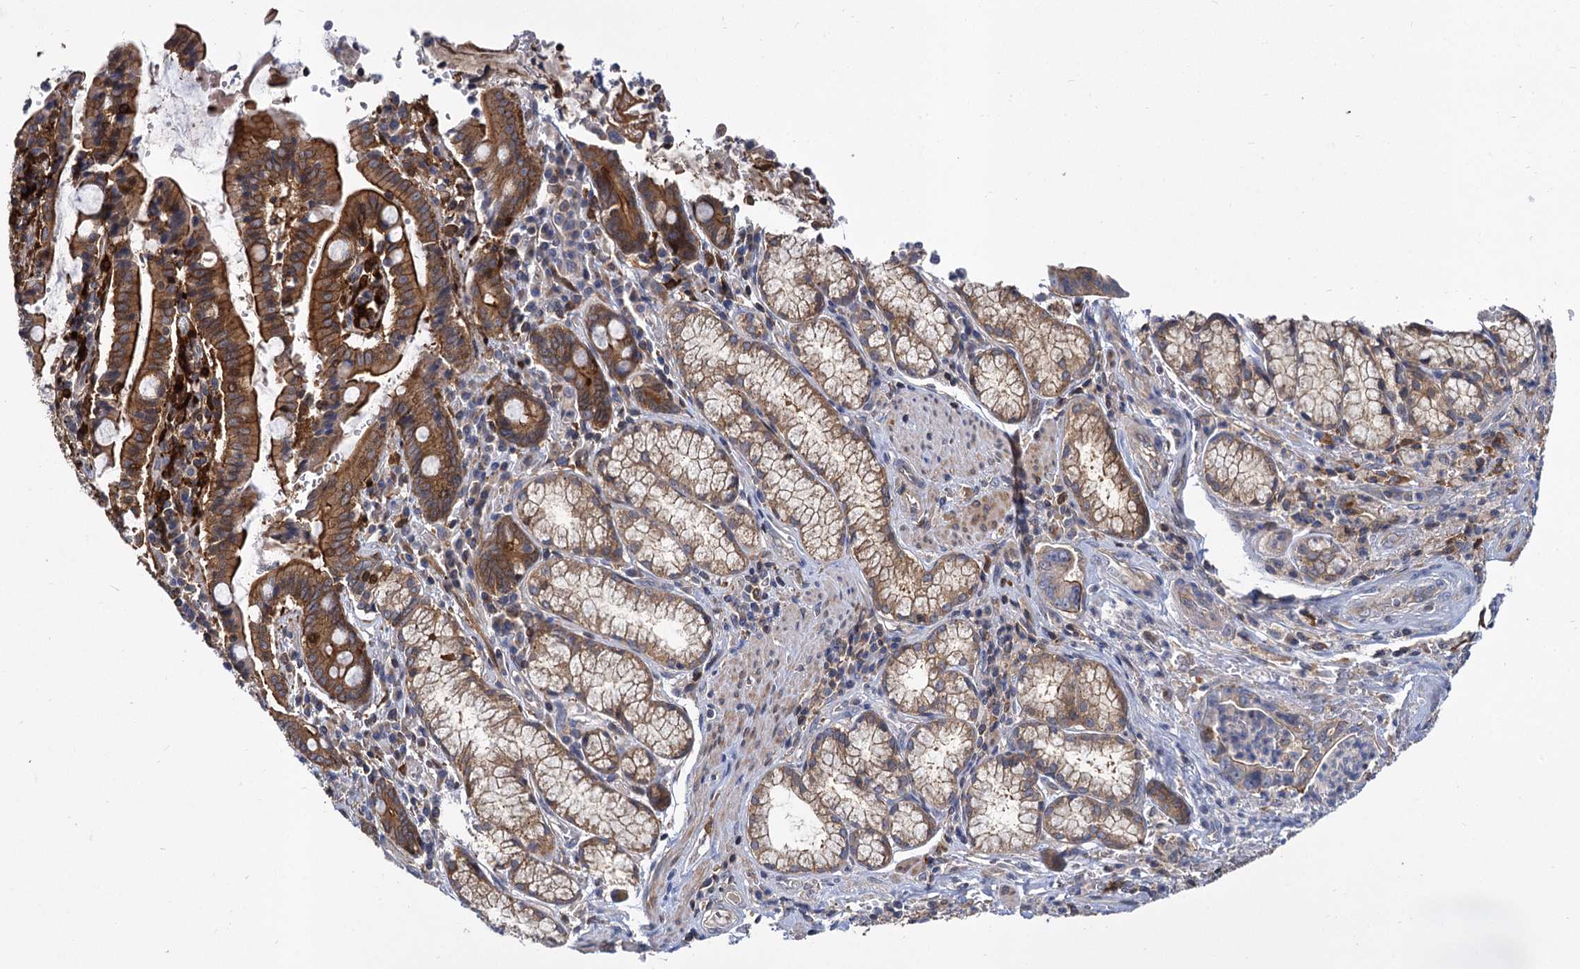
{"staining": {"intensity": "moderate", "quantity": ">75%", "location": "cytoplasmic/membranous"}, "tissue": "pancreatic cancer", "cell_type": "Tumor cells", "image_type": "cancer", "snomed": [{"axis": "morphology", "description": "Adenocarcinoma, NOS"}, {"axis": "topography", "description": "Pancreas"}], "caption": "Protein analysis of pancreatic cancer tissue exhibits moderate cytoplasmic/membranous positivity in approximately >75% of tumor cells.", "gene": "GCLC", "patient": {"sex": "male", "age": 70}}